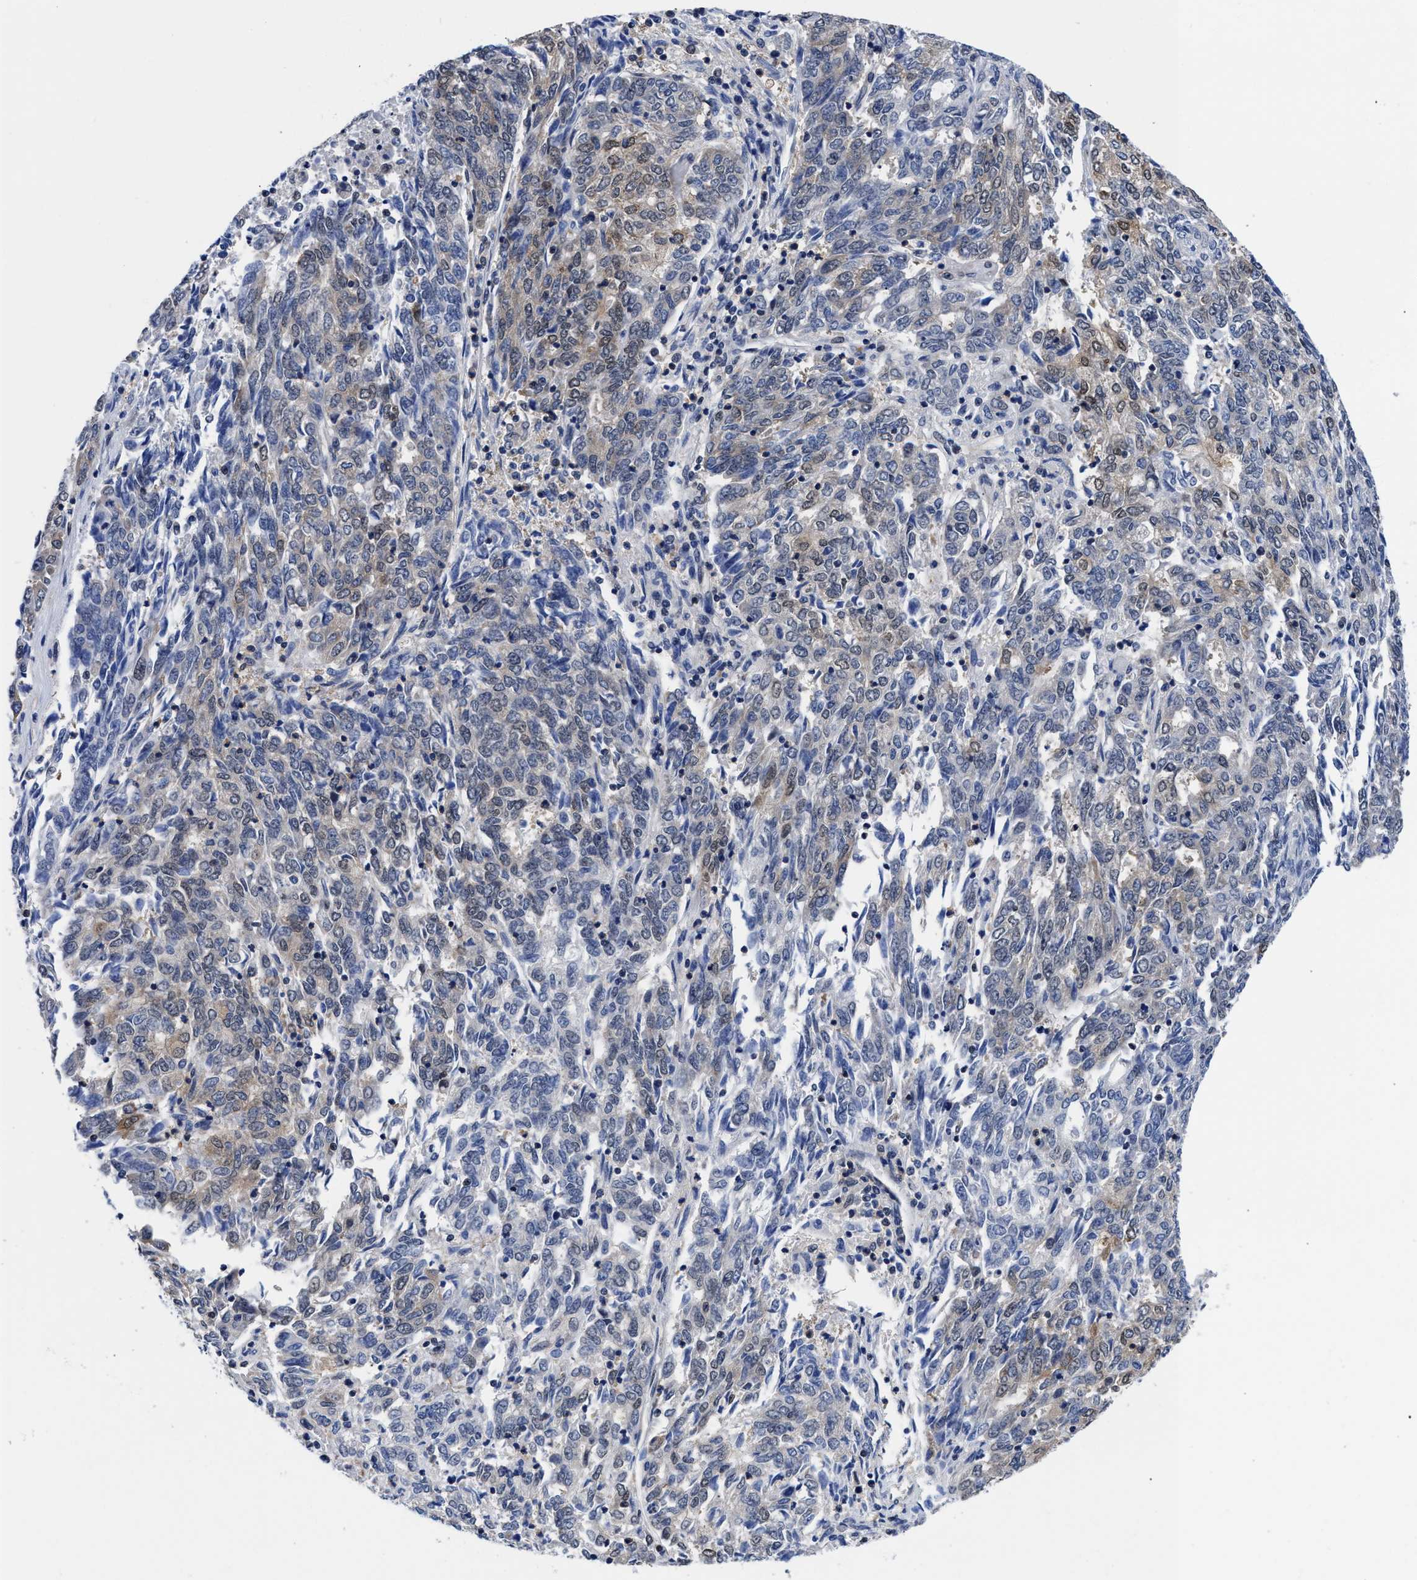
{"staining": {"intensity": "moderate", "quantity": "25%-75%", "location": "cytoplasmic/membranous"}, "tissue": "endometrial cancer", "cell_type": "Tumor cells", "image_type": "cancer", "snomed": [{"axis": "morphology", "description": "Adenocarcinoma, NOS"}, {"axis": "topography", "description": "Endometrium"}], "caption": "About 25%-75% of tumor cells in endometrial cancer display moderate cytoplasmic/membranous protein positivity as visualized by brown immunohistochemical staining.", "gene": "ACLY", "patient": {"sex": "female", "age": 80}}